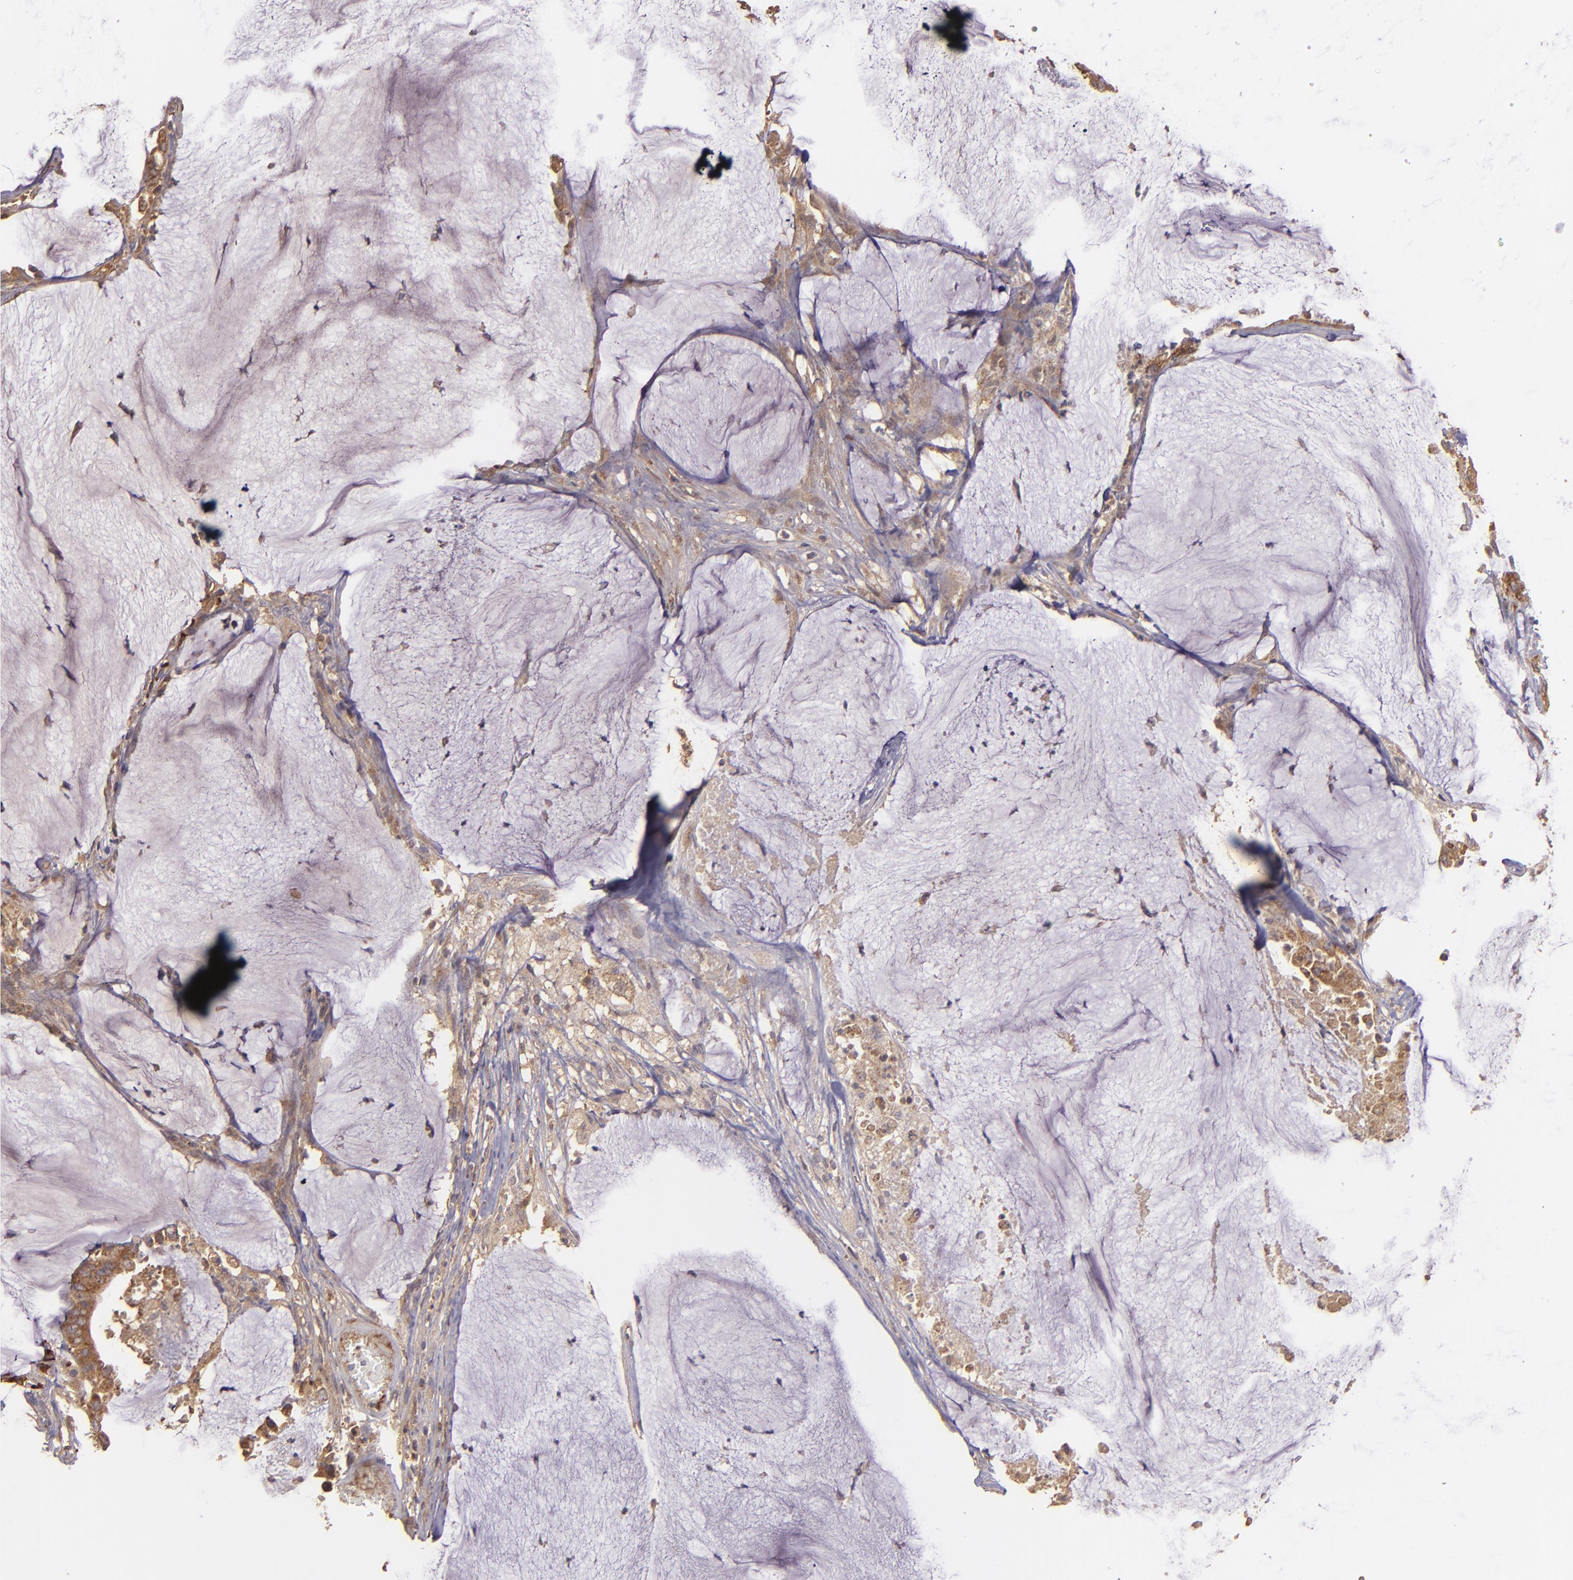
{"staining": {"intensity": "strong", "quantity": ">75%", "location": "cytoplasmic/membranous"}, "tissue": "colorectal cancer", "cell_type": "Tumor cells", "image_type": "cancer", "snomed": [{"axis": "morphology", "description": "Adenocarcinoma, NOS"}, {"axis": "topography", "description": "Rectum"}], "caption": "Tumor cells reveal strong cytoplasmic/membranous positivity in about >75% of cells in adenocarcinoma (colorectal).", "gene": "ECE1", "patient": {"sex": "female", "age": 66}}